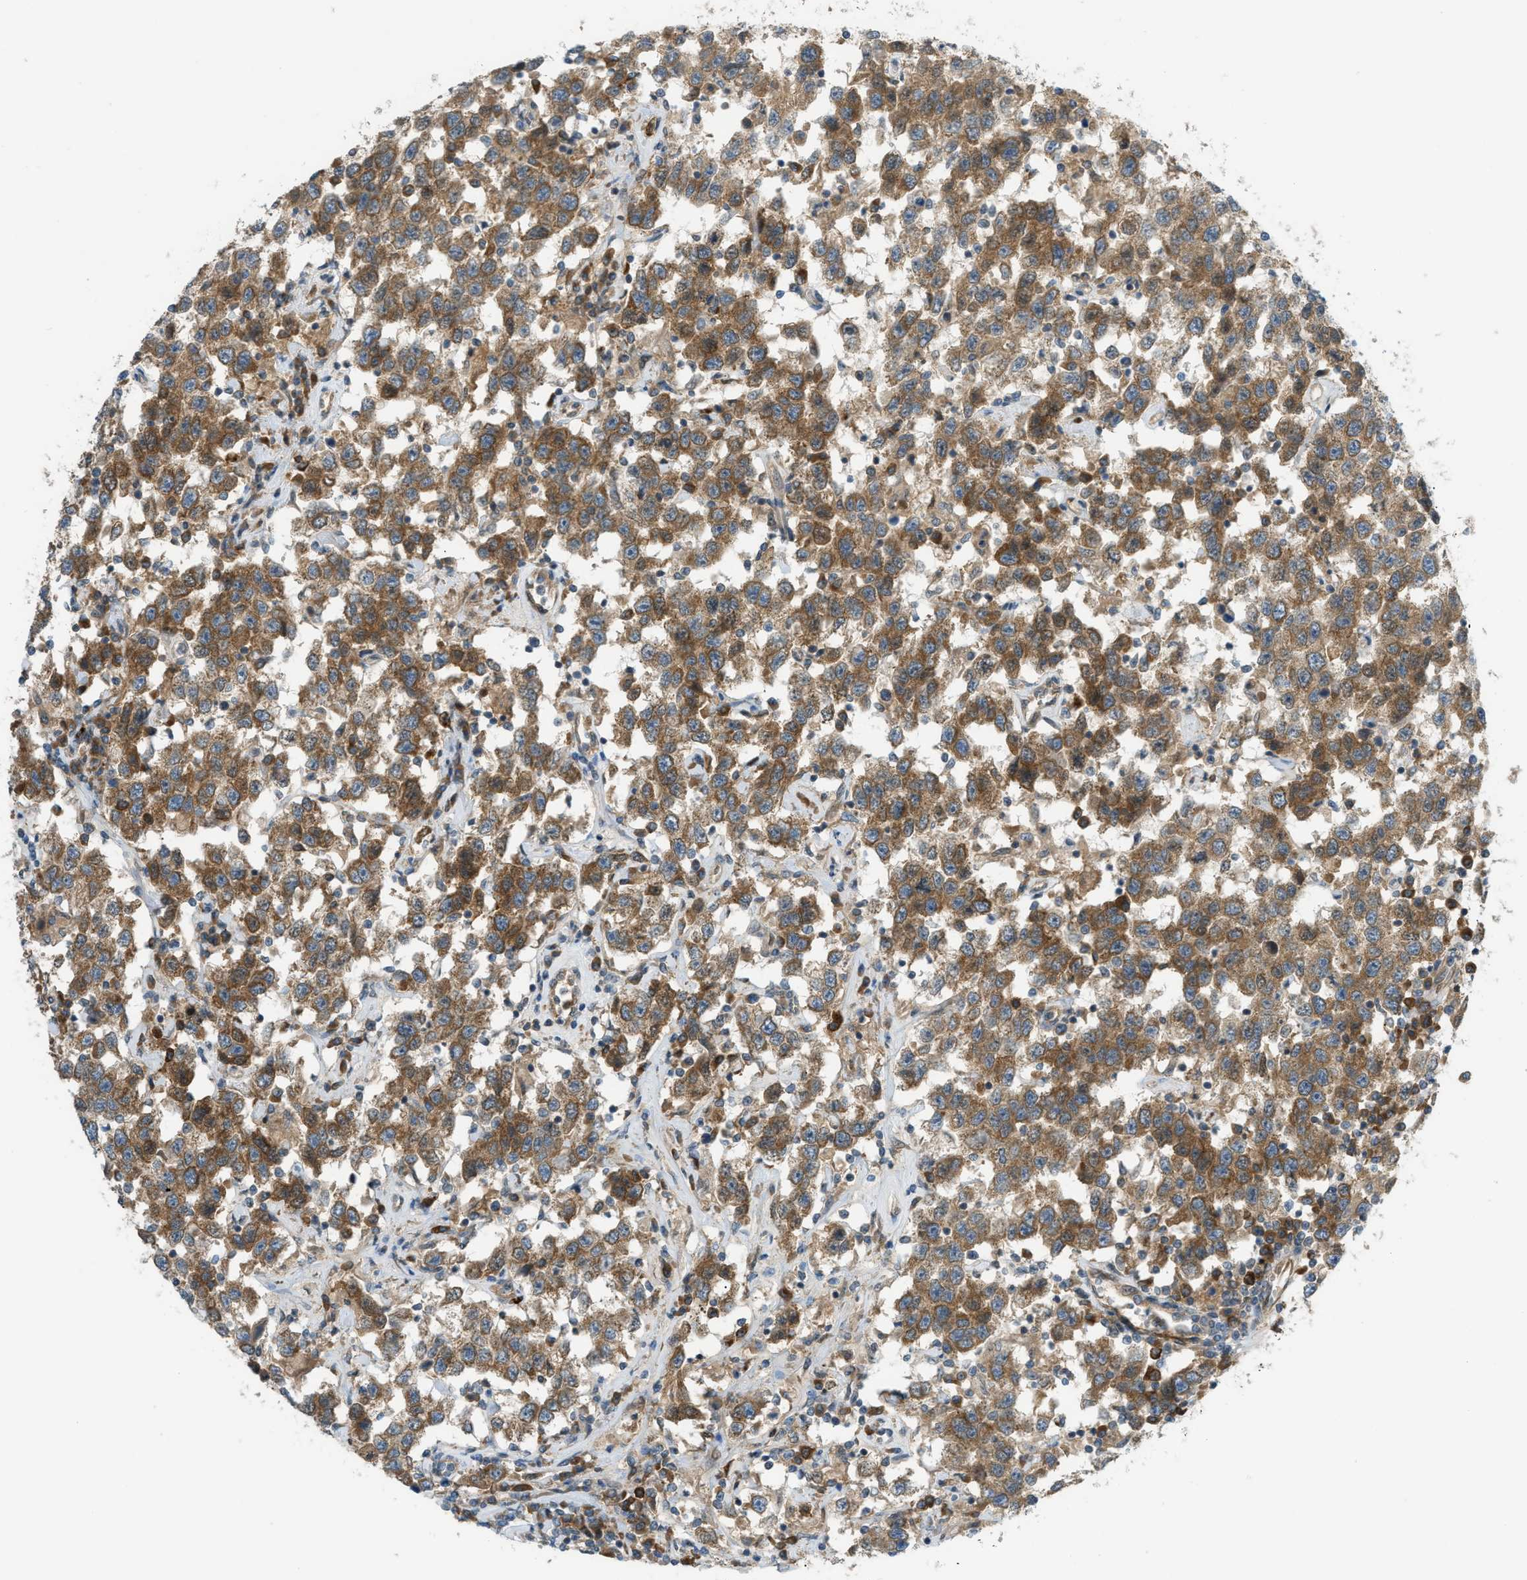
{"staining": {"intensity": "moderate", "quantity": ">75%", "location": "cytoplasmic/membranous"}, "tissue": "testis cancer", "cell_type": "Tumor cells", "image_type": "cancer", "snomed": [{"axis": "morphology", "description": "Seminoma, NOS"}, {"axis": "topography", "description": "Testis"}], "caption": "Brown immunohistochemical staining in testis seminoma reveals moderate cytoplasmic/membranous staining in approximately >75% of tumor cells. (DAB (3,3'-diaminobenzidine) = brown stain, brightfield microscopy at high magnification).", "gene": "DYRK1A", "patient": {"sex": "male", "age": 41}}